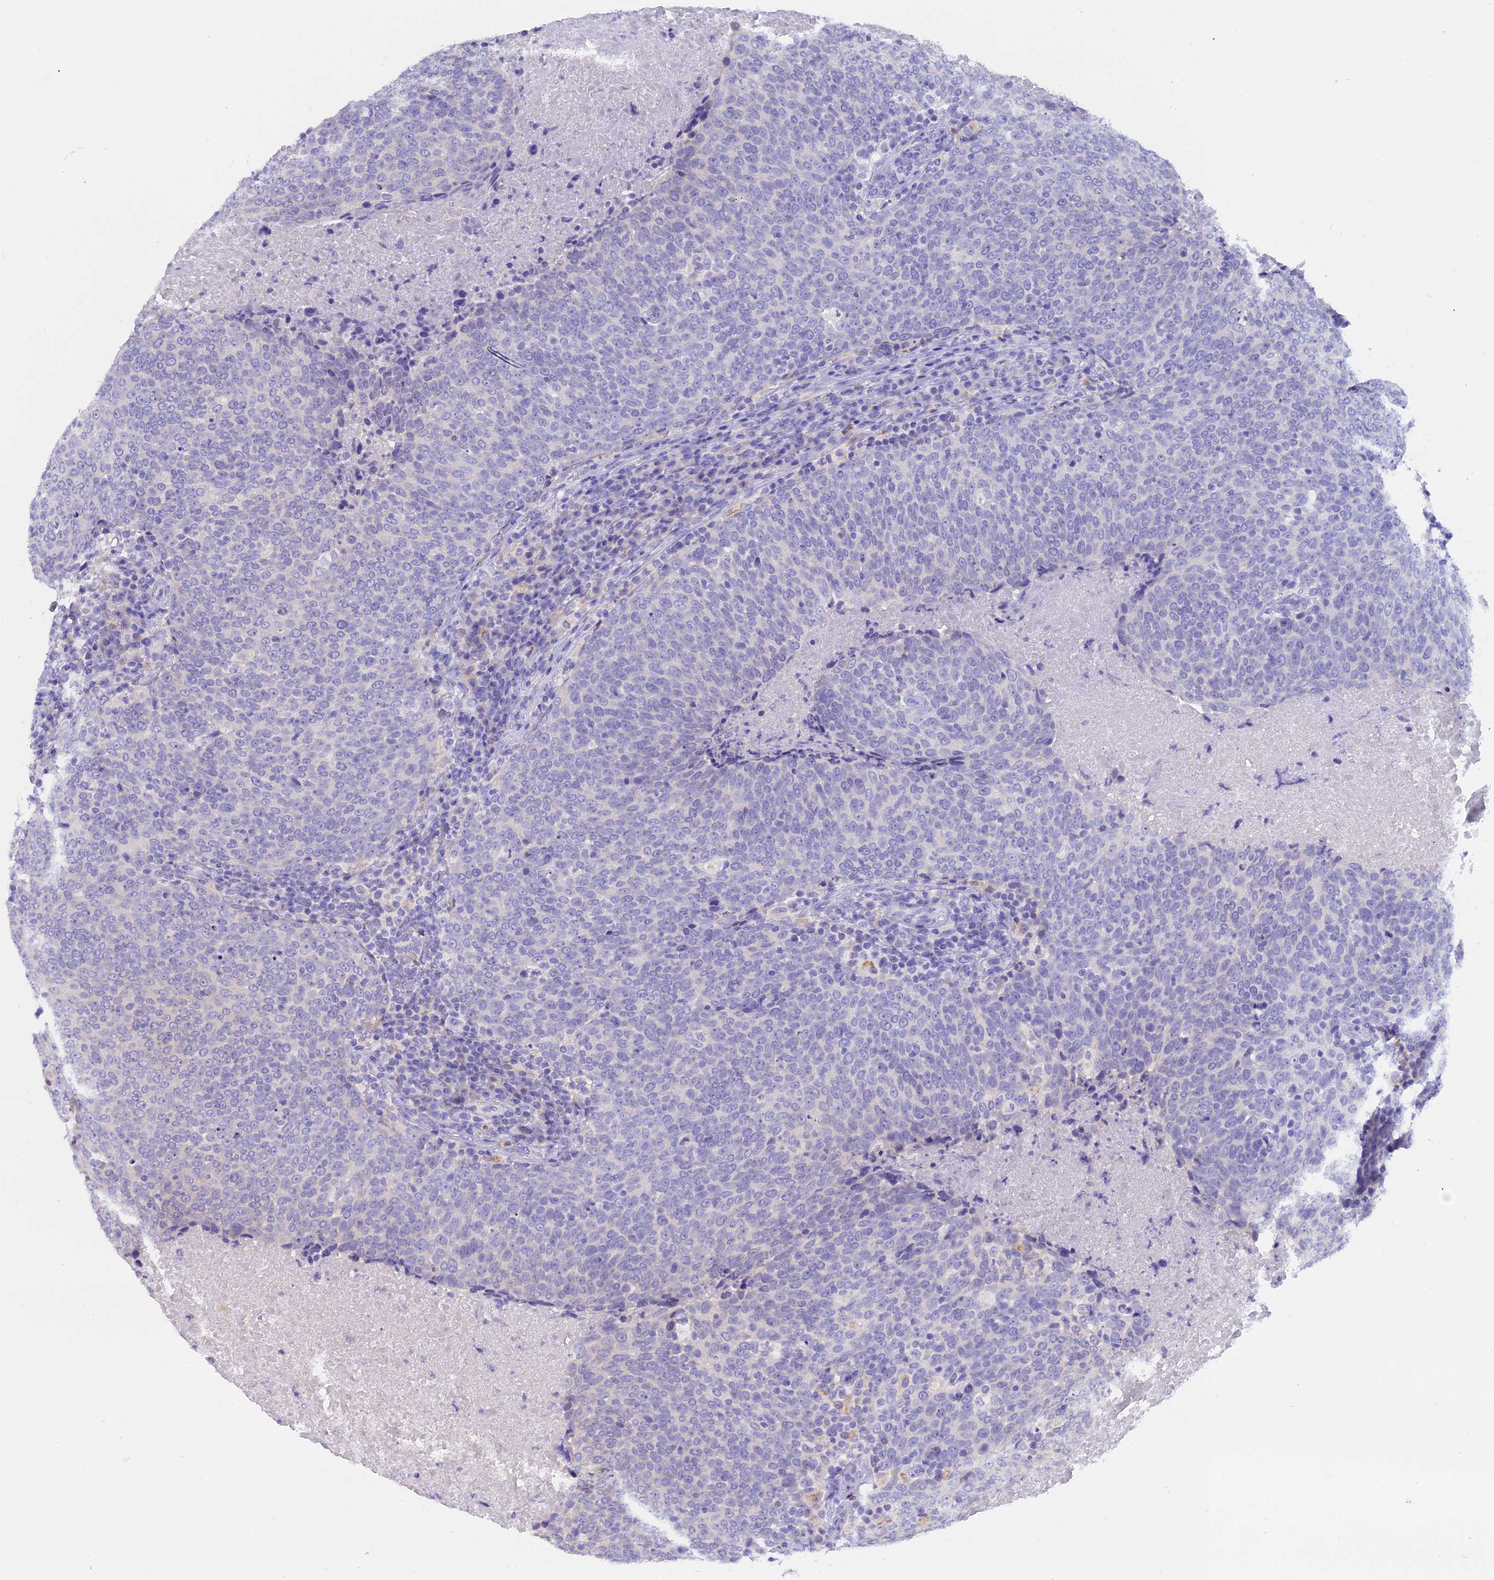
{"staining": {"intensity": "negative", "quantity": "none", "location": "none"}, "tissue": "head and neck cancer", "cell_type": "Tumor cells", "image_type": "cancer", "snomed": [{"axis": "morphology", "description": "Squamous cell carcinoma, NOS"}, {"axis": "morphology", "description": "Squamous cell carcinoma, metastatic, NOS"}, {"axis": "topography", "description": "Lymph node"}, {"axis": "topography", "description": "Head-Neck"}], "caption": "IHC histopathology image of neoplastic tissue: head and neck squamous cell carcinoma stained with DAB (3,3'-diaminobenzidine) exhibits no significant protein positivity in tumor cells. Nuclei are stained in blue.", "gene": "LYPD6", "patient": {"sex": "male", "age": 62}}